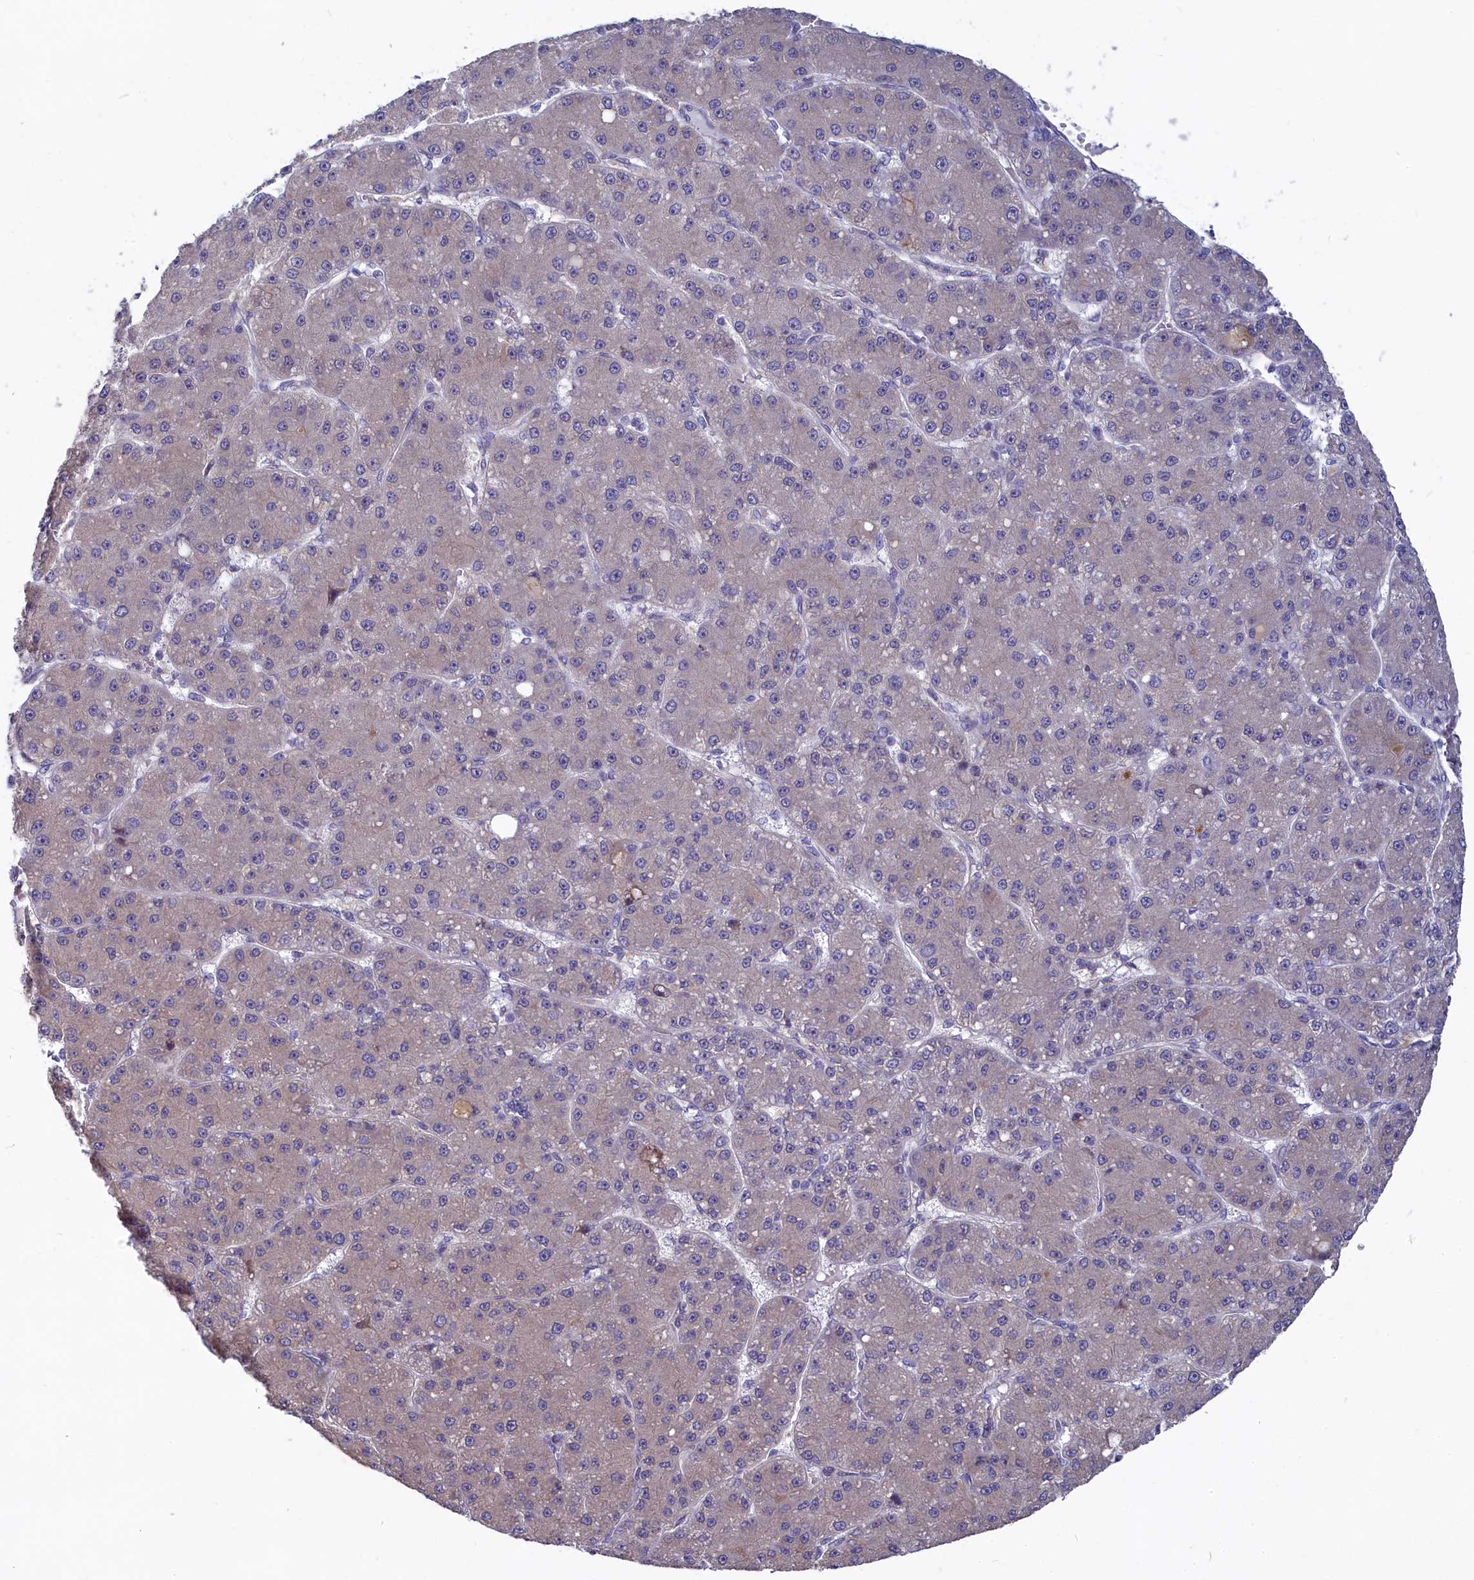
{"staining": {"intensity": "negative", "quantity": "none", "location": "none"}, "tissue": "liver cancer", "cell_type": "Tumor cells", "image_type": "cancer", "snomed": [{"axis": "morphology", "description": "Carcinoma, Hepatocellular, NOS"}, {"axis": "topography", "description": "Liver"}], "caption": "Liver cancer (hepatocellular carcinoma) was stained to show a protein in brown. There is no significant expression in tumor cells. (DAB IHC, high magnification).", "gene": "UCHL3", "patient": {"sex": "male", "age": 67}}